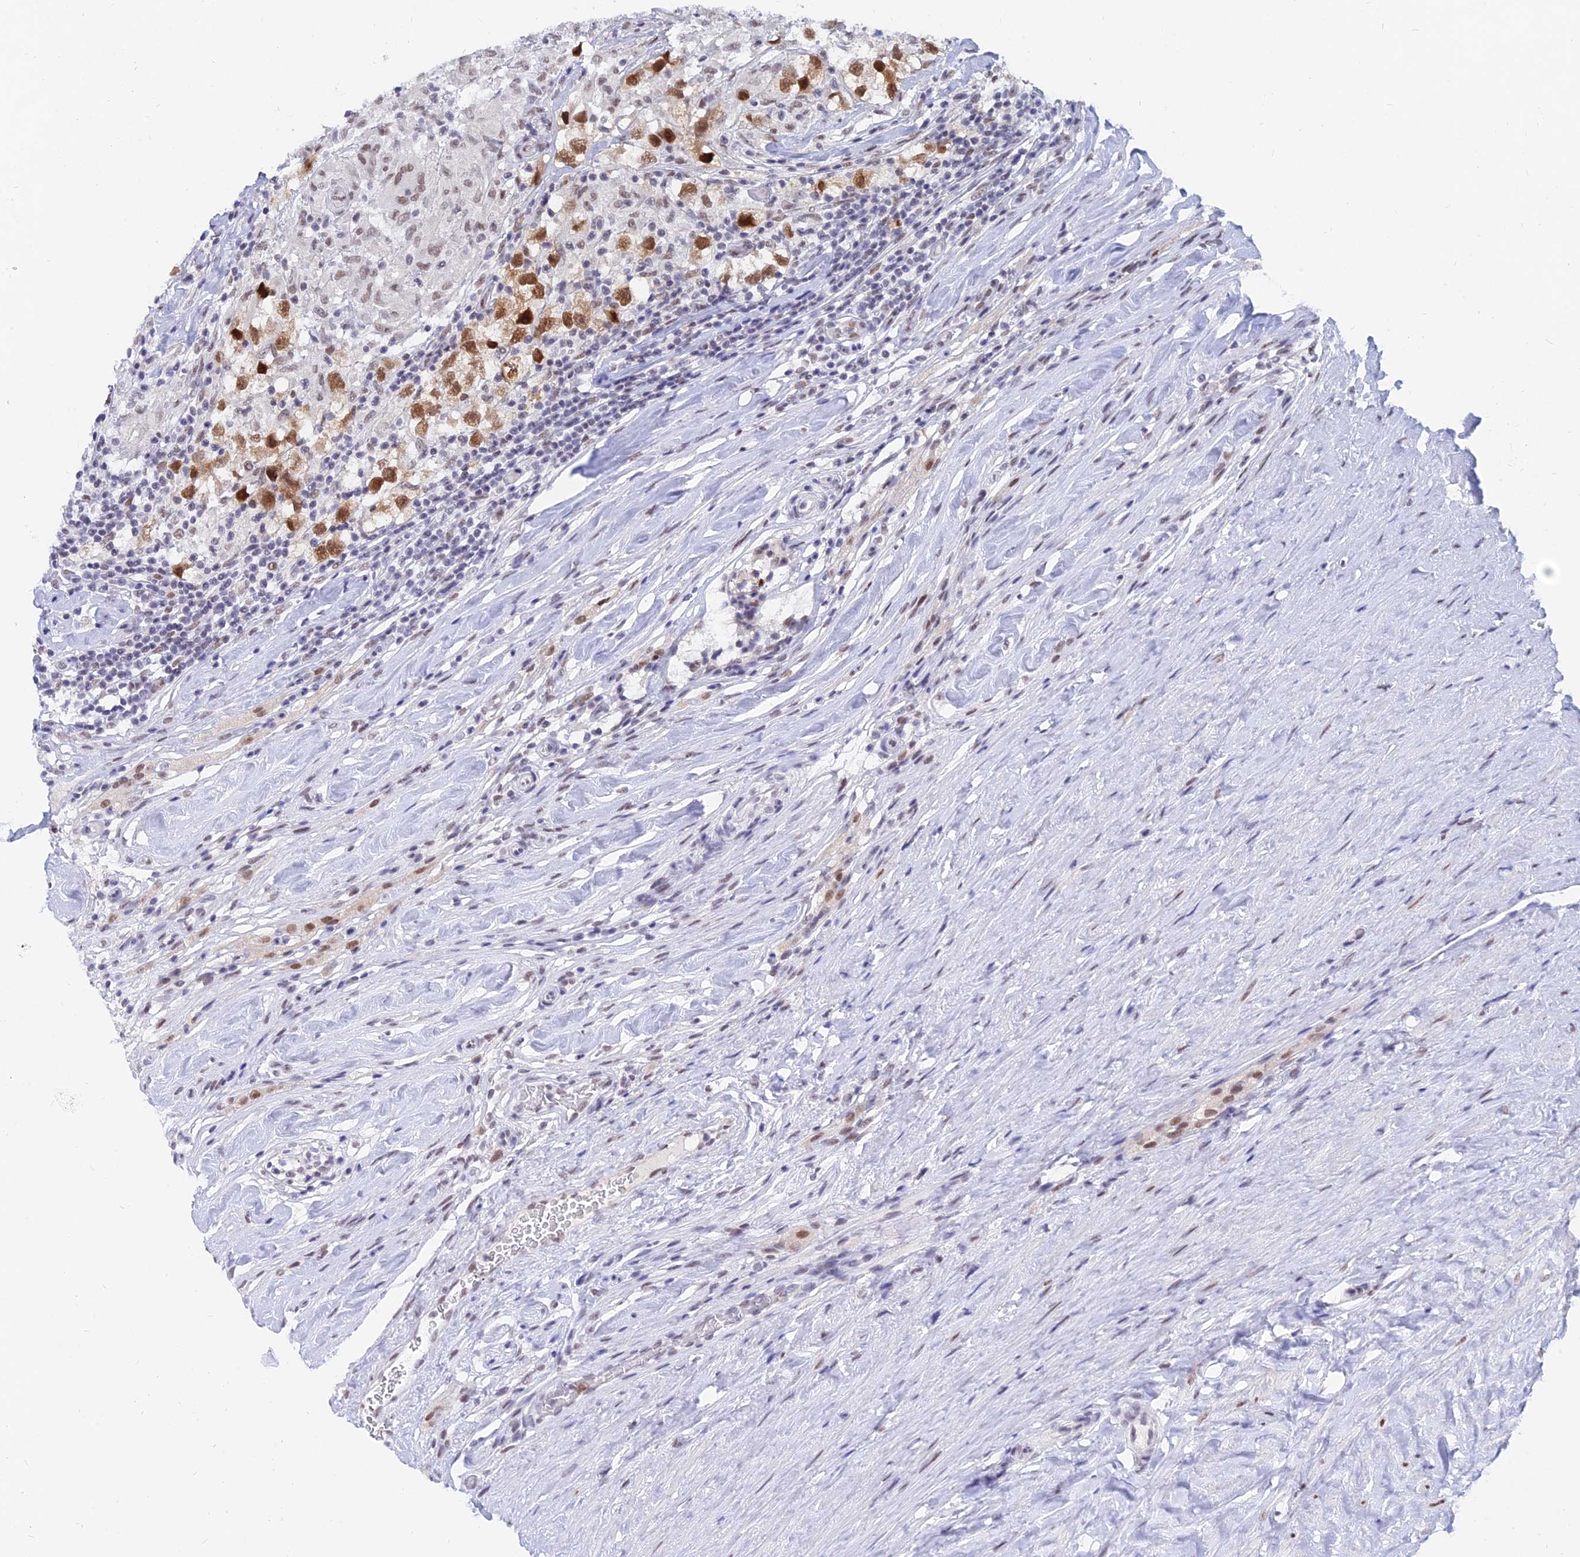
{"staining": {"intensity": "moderate", "quantity": ">75%", "location": "nuclear"}, "tissue": "testis cancer", "cell_type": "Tumor cells", "image_type": "cancer", "snomed": [{"axis": "morphology", "description": "Seminoma, NOS"}, {"axis": "topography", "description": "Testis"}], "caption": "The photomicrograph shows staining of seminoma (testis), revealing moderate nuclear protein positivity (brown color) within tumor cells. (brown staining indicates protein expression, while blue staining denotes nuclei).", "gene": "DPY30", "patient": {"sex": "male", "age": 46}}